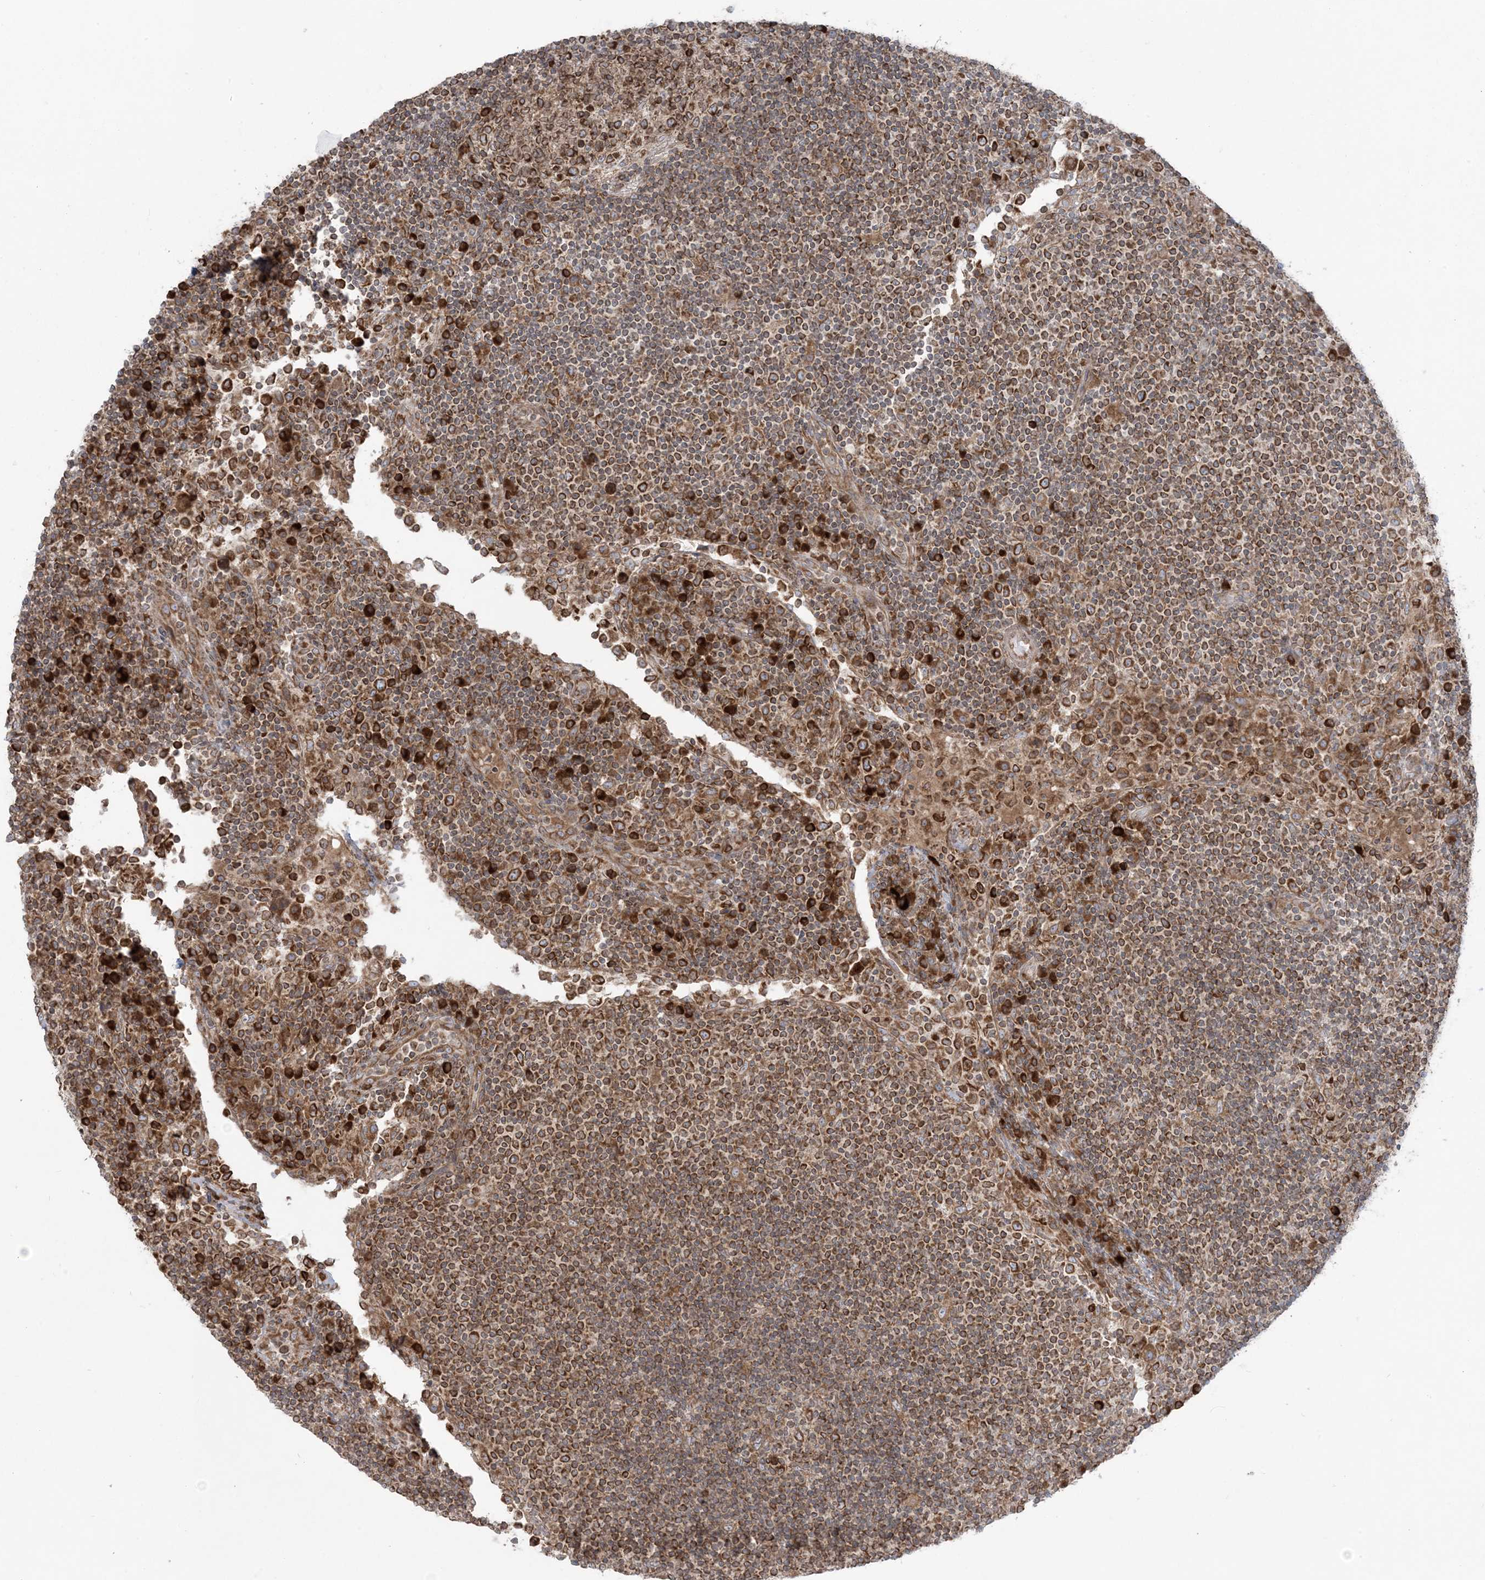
{"staining": {"intensity": "moderate", "quantity": ">75%", "location": "cytoplasmic/membranous"}, "tissue": "lymph node", "cell_type": "Germinal center cells", "image_type": "normal", "snomed": [{"axis": "morphology", "description": "Normal tissue, NOS"}, {"axis": "topography", "description": "Lymph node"}], "caption": "IHC histopathology image of unremarkable human lymph node stained for a protein (brown), which demonstrates medium levels of moderate cytoplasmic/membranous staining in approximately >75% of germinal center cells.", "gene": "UBXN4", "patient": {"sex": "female", "age": 53}}